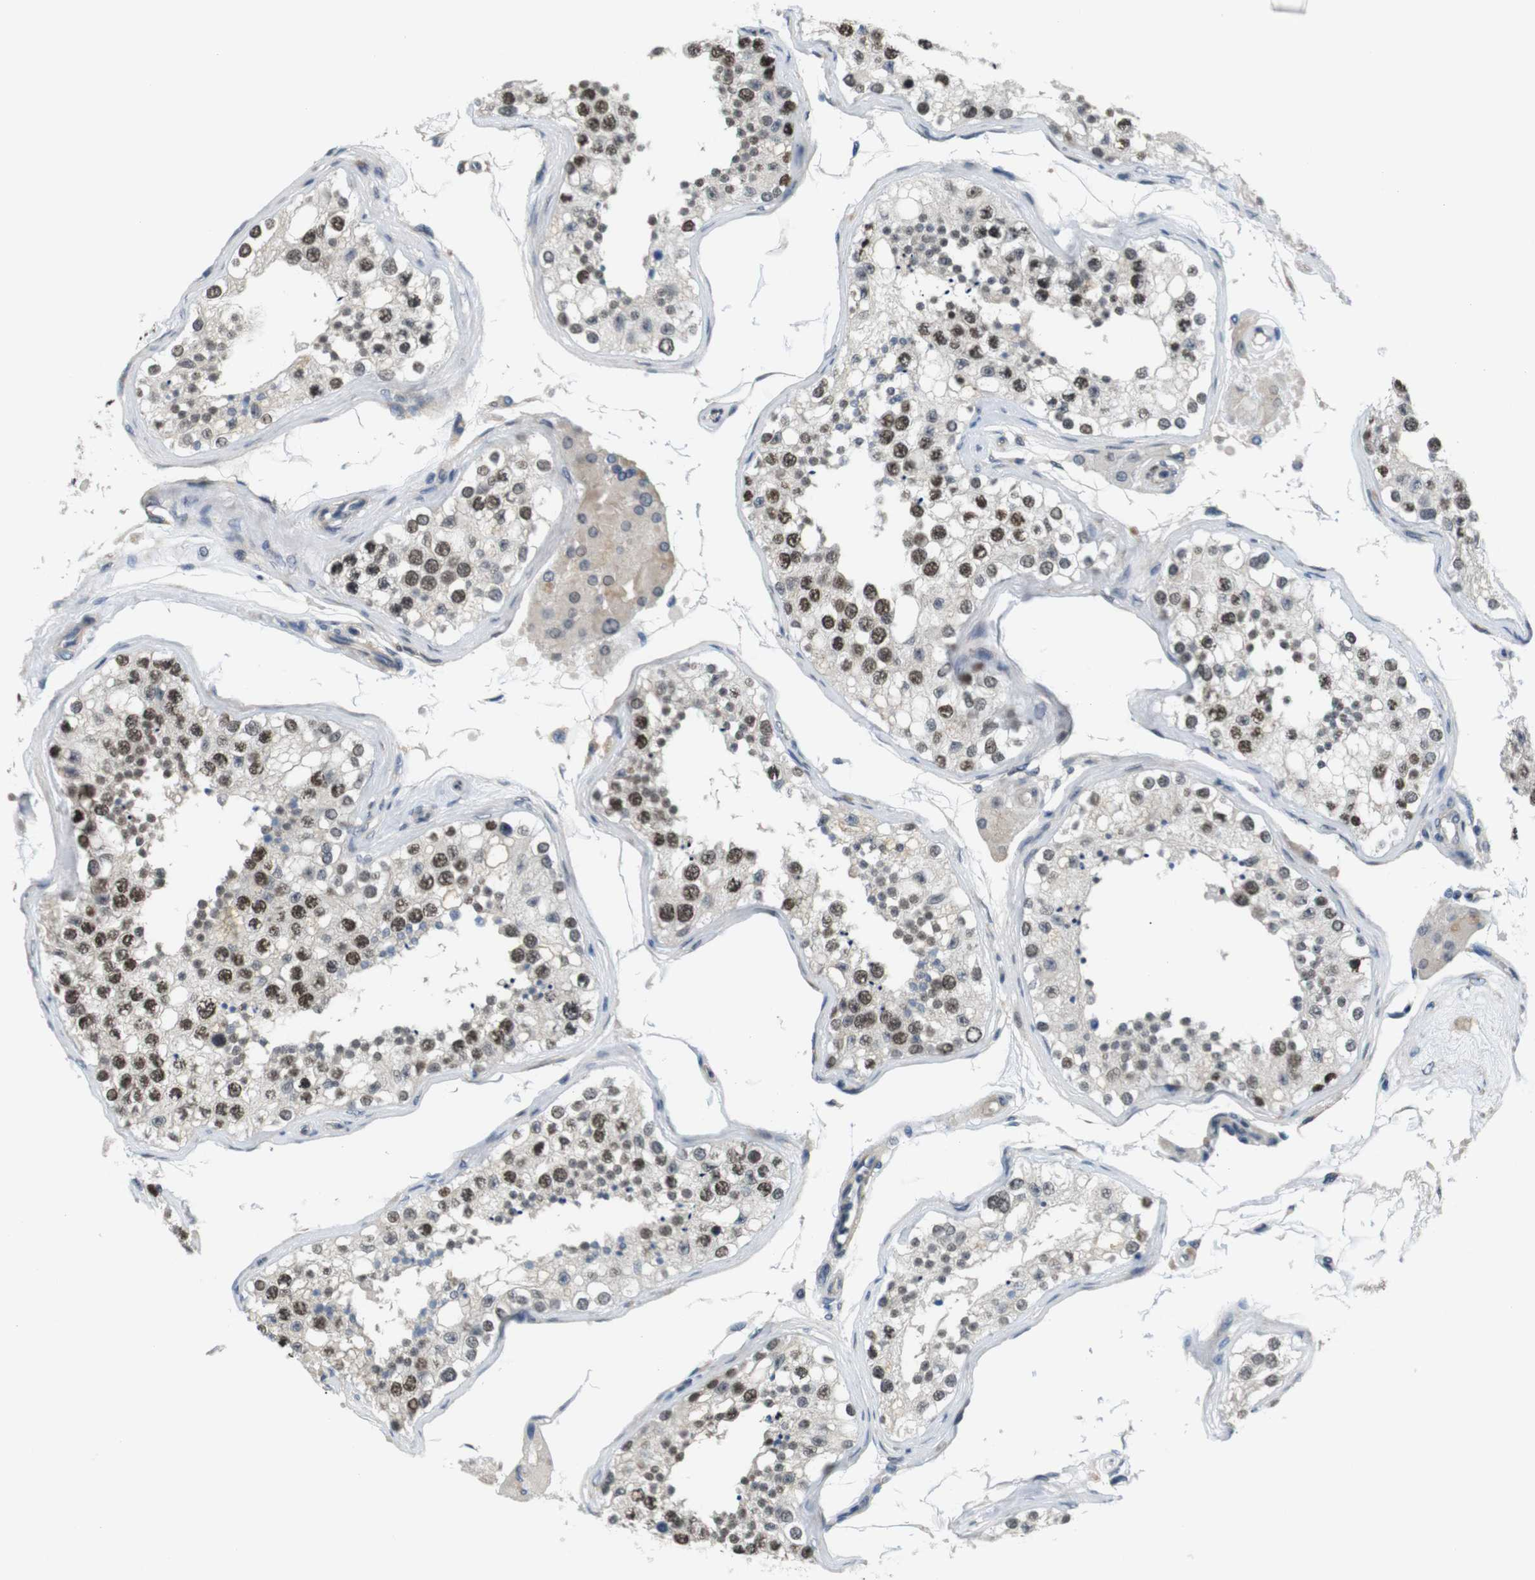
{"staining": {"intensity": "strong", "quantity": "25%-75%", "location": "nuclear"}, "tissue": "testis", "cell_type": "Cells in seminiferous ducts", "image_type": "normal", "snomed": [{"axis": "morphology", "description": "Normal tissue, NOS"}, {"axis": "topography", "description": "Testis"}], "caption": "Immunohistochemistry (IHC) histopathology image of unremarkable testis: human testis stained using immunohistochemistry shows high levels of strong protein expression localized specifically in the nuclear of cells in seminiferous ducts, appearing as a nuclear brown color.", "gene": "SMCO2", "patient": {"sex": "male", "age": 68}}